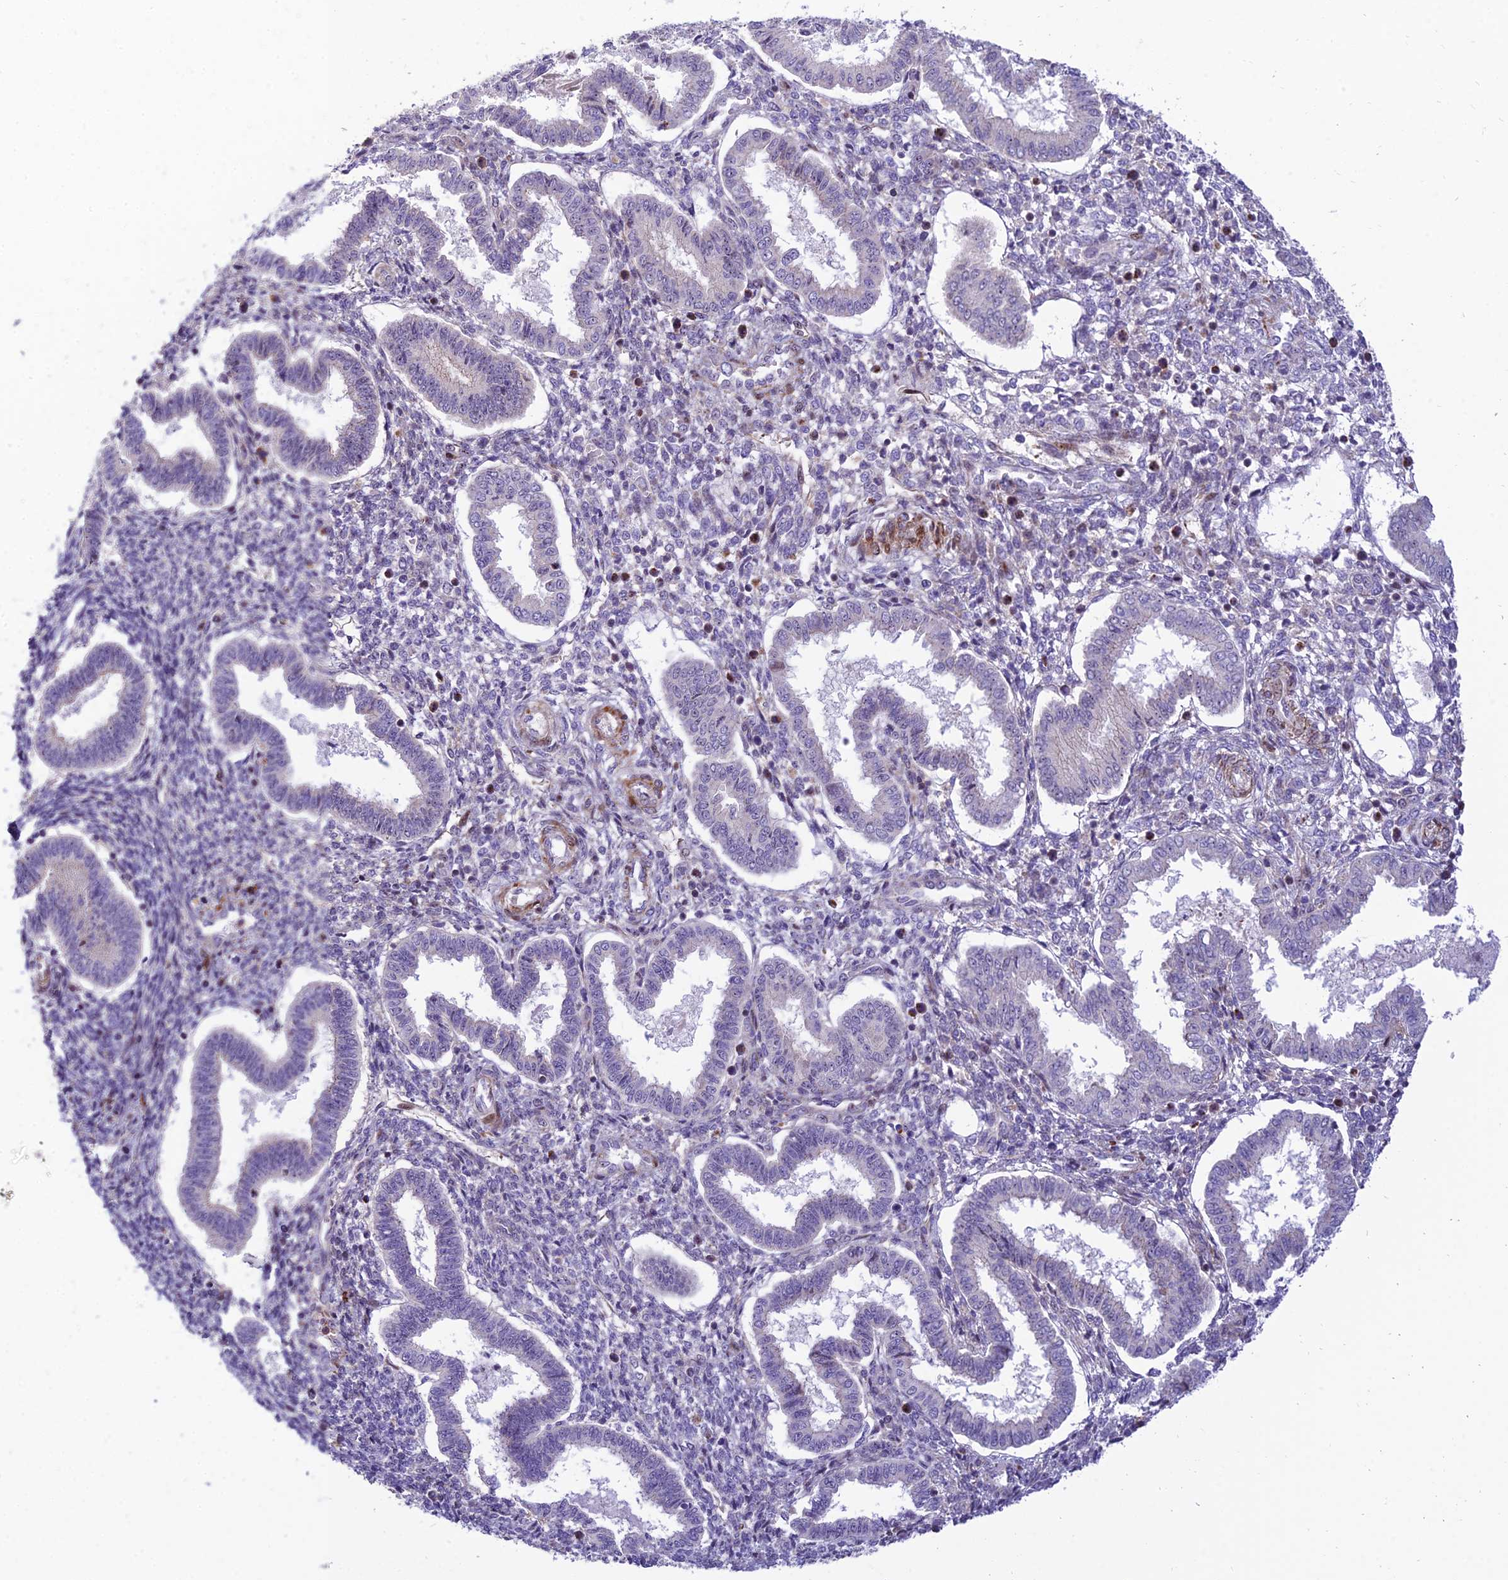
{"staining": {"intensity": "negative", "quantity": "none", "location": "none"}, "tissue": "endometrium", "cell_type": "Cells in endometrial stroma", "image_type": "normal", "snomed": [{"axis": "morphology", "description": "Normal tissue, NOS"}, {"axis": "topography", "description": "Endometrium"}], "caption": "This is an immunohistochemistry (IHC) photomicrograph of normal human endometrium. There is no expression in cells in endometrial stroma.", "gene": "KBTBD7", "patient": {"sex": "female", "age": 24}}